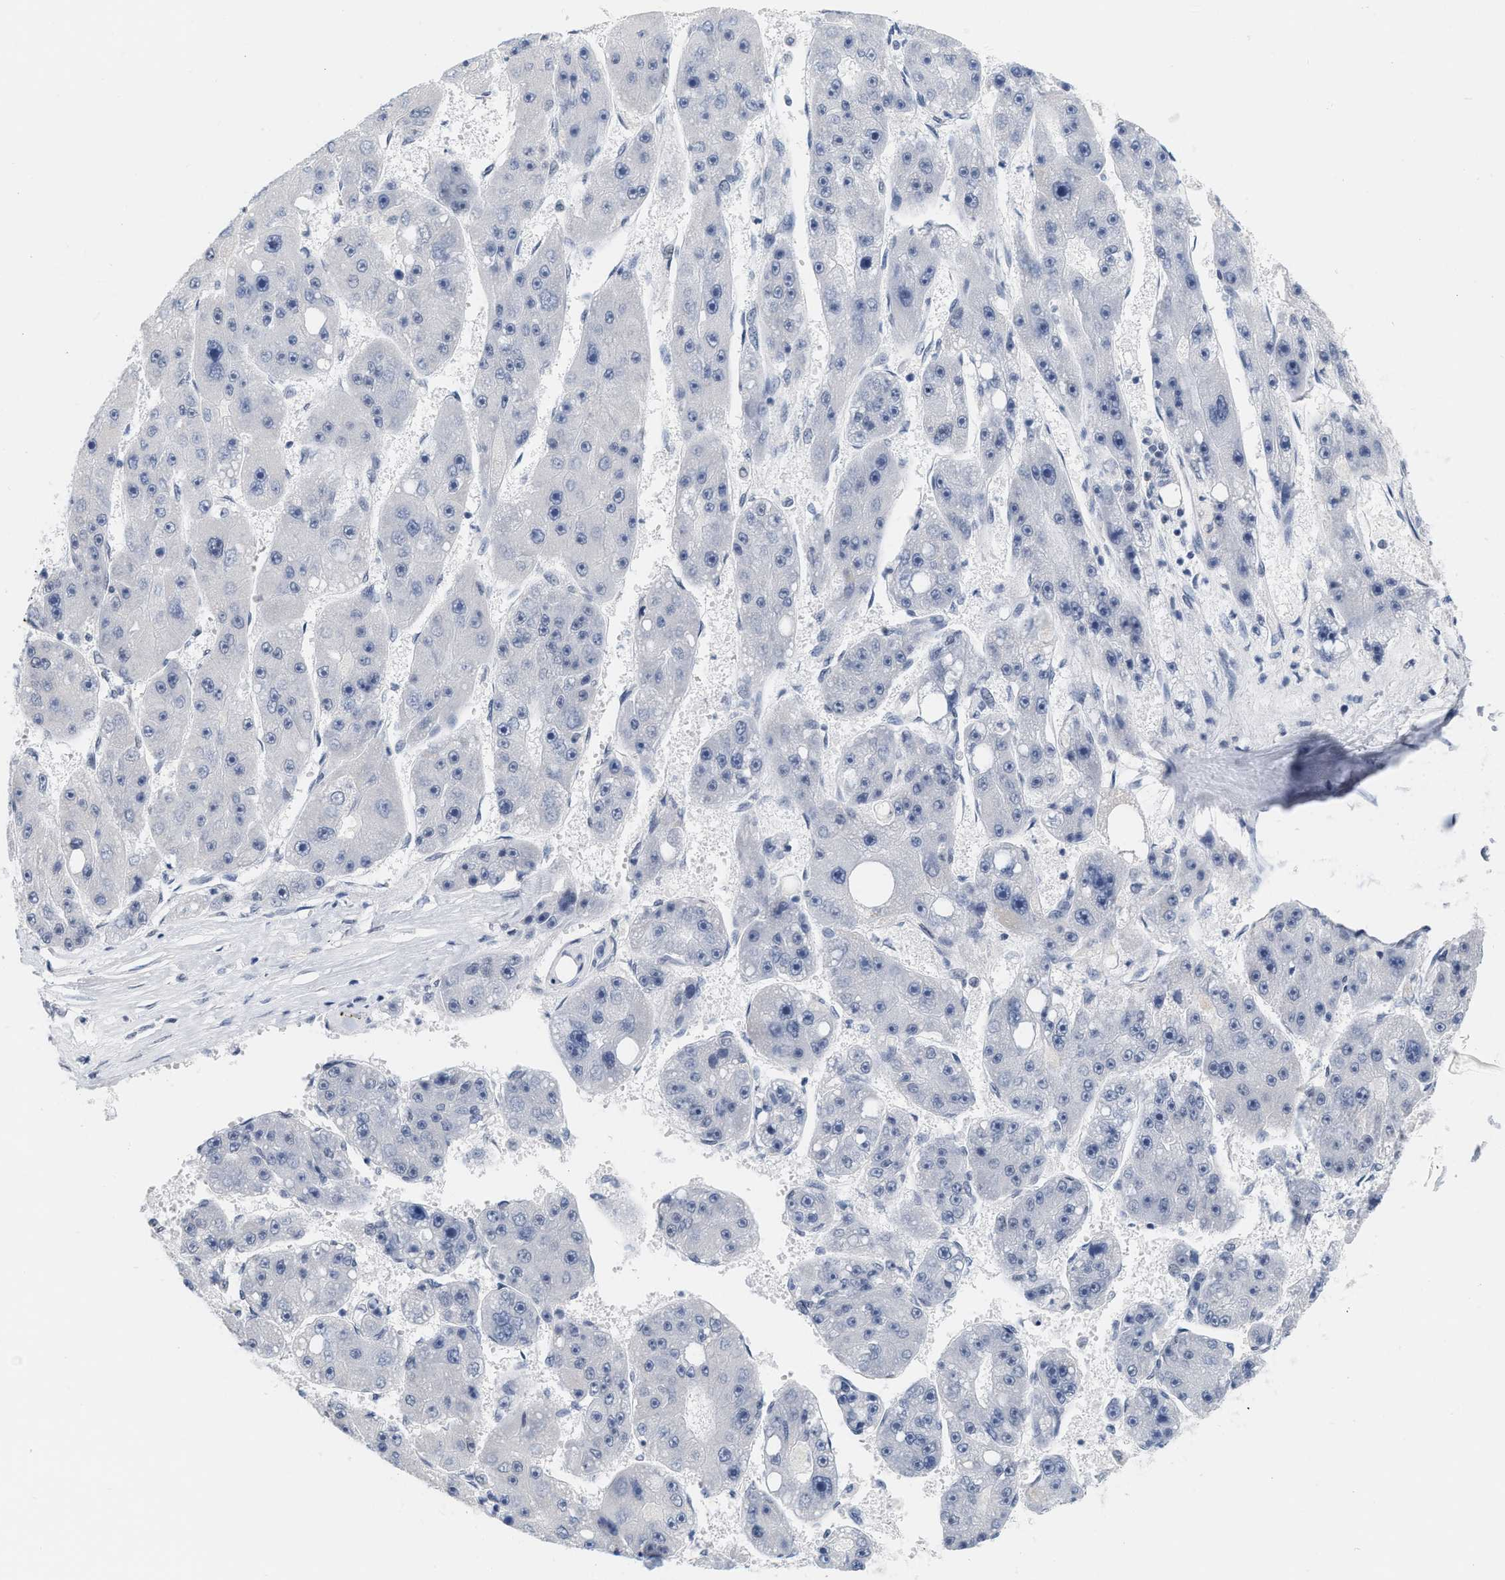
{"staining": {"intensity": "negative", "quantity": "none", "location": "none"}, "tissue": "liver cancer", "cell_type": "Tumor cells", "image_type": "cancer", "snomed": [{"axis": "morphology", "description": "Carcinoma, Hepatocellular, NOS"}, {"axis": "topography", "description": "Liver"}], "caption": "An image of human liver cancer is negative for staining in tumor cells. (DAB IHC visualized using brightfield microscopy, high magnification).", "gene": "XIRP1", "patient": {"sex": "female", "age": 61}}